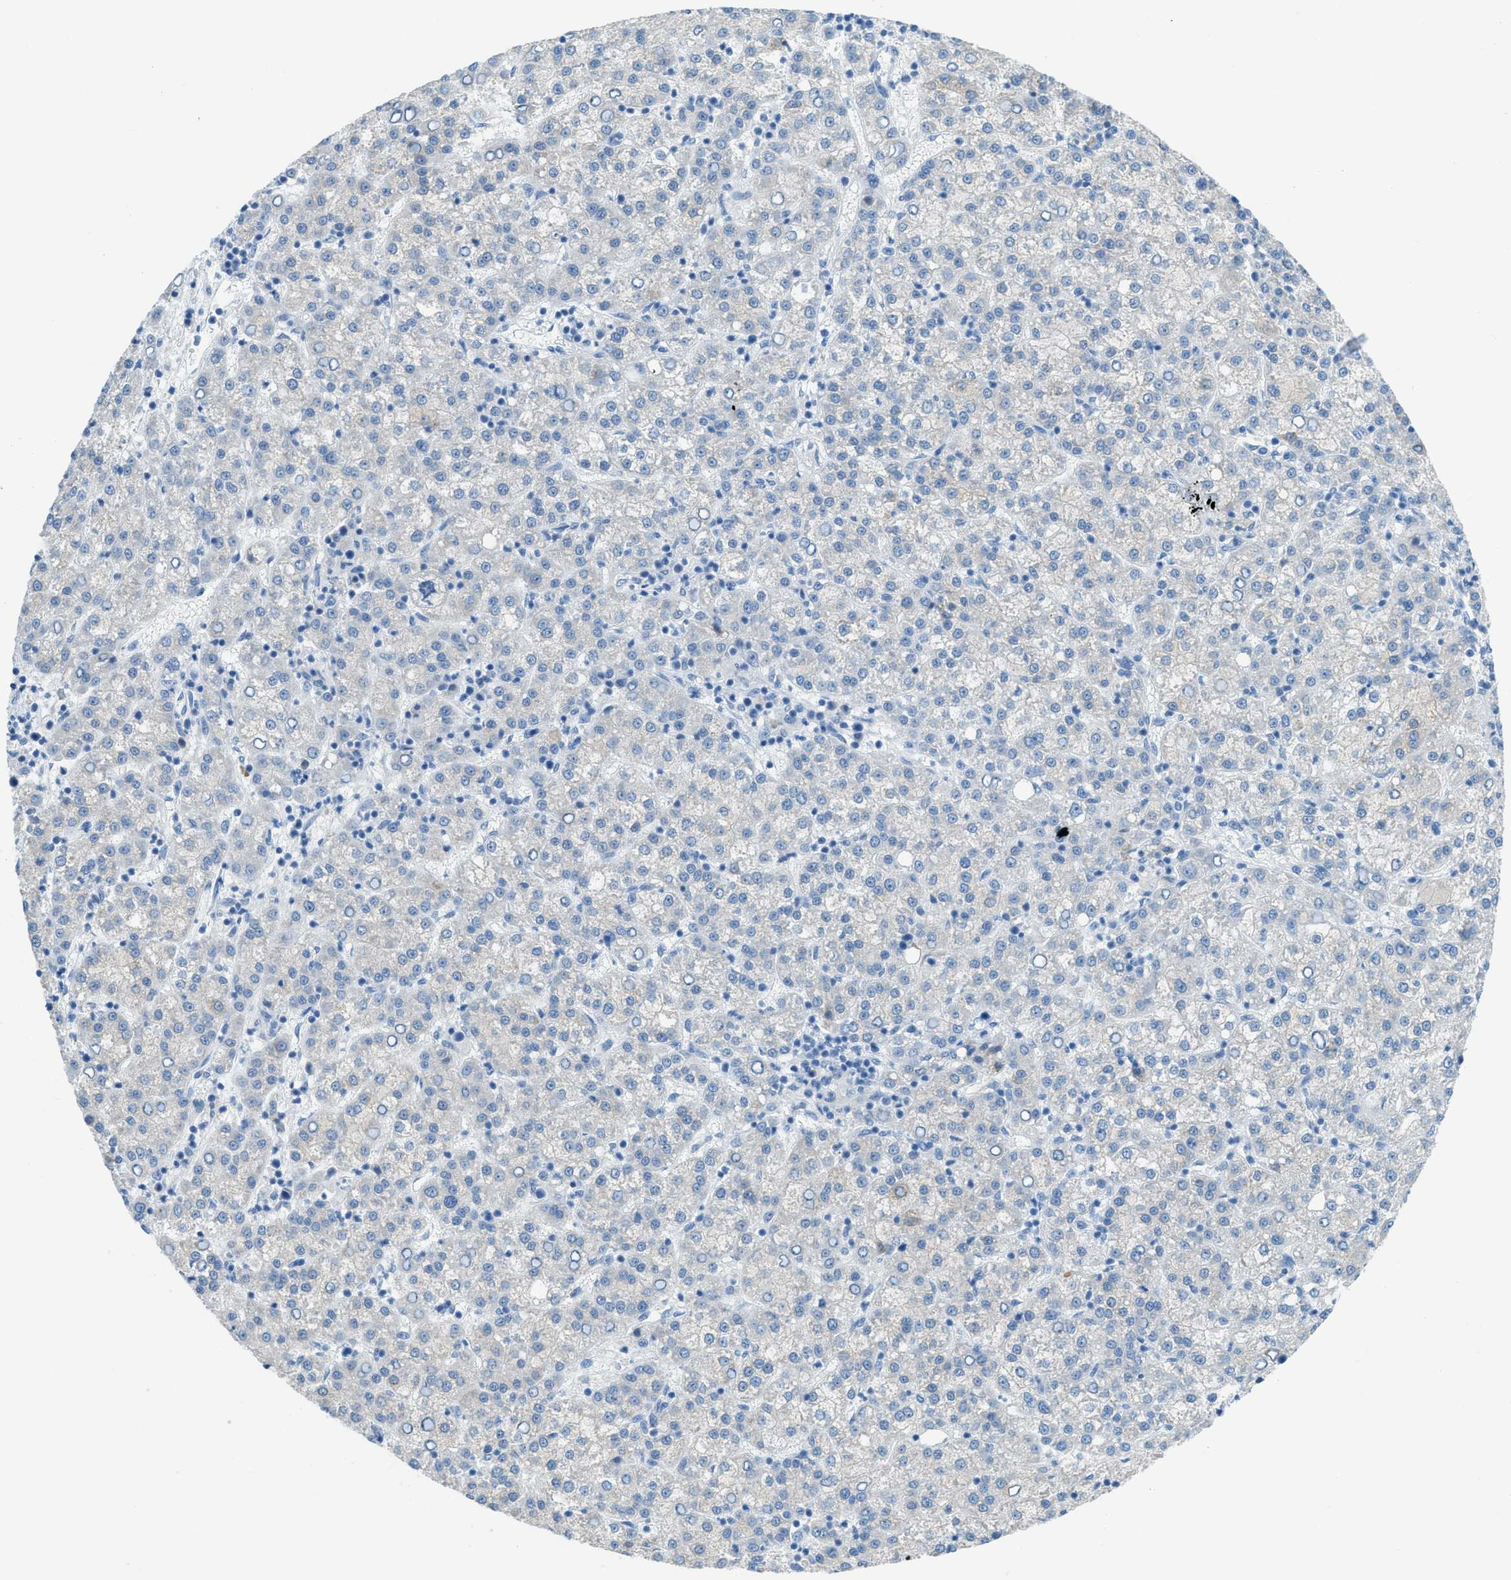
{"staining": {"intensity": "negative", "quantity": "none", "location": "none"}, "tissue": "liver cancer", "cell_type": "Tumor cells", "image_type": "cancer", "snomed": [{"axis": "morphology", "description": "Carcinoma, Hepatocellular, NOS"}, {"axis": "topography", "description": "Liver"}], "caption": "The micrograph displays no significant staining in tumor cells of hepatocellular carcinoma (liver).", "gene": "ACAN", "patient": {"sex": "female", "age": 58}}